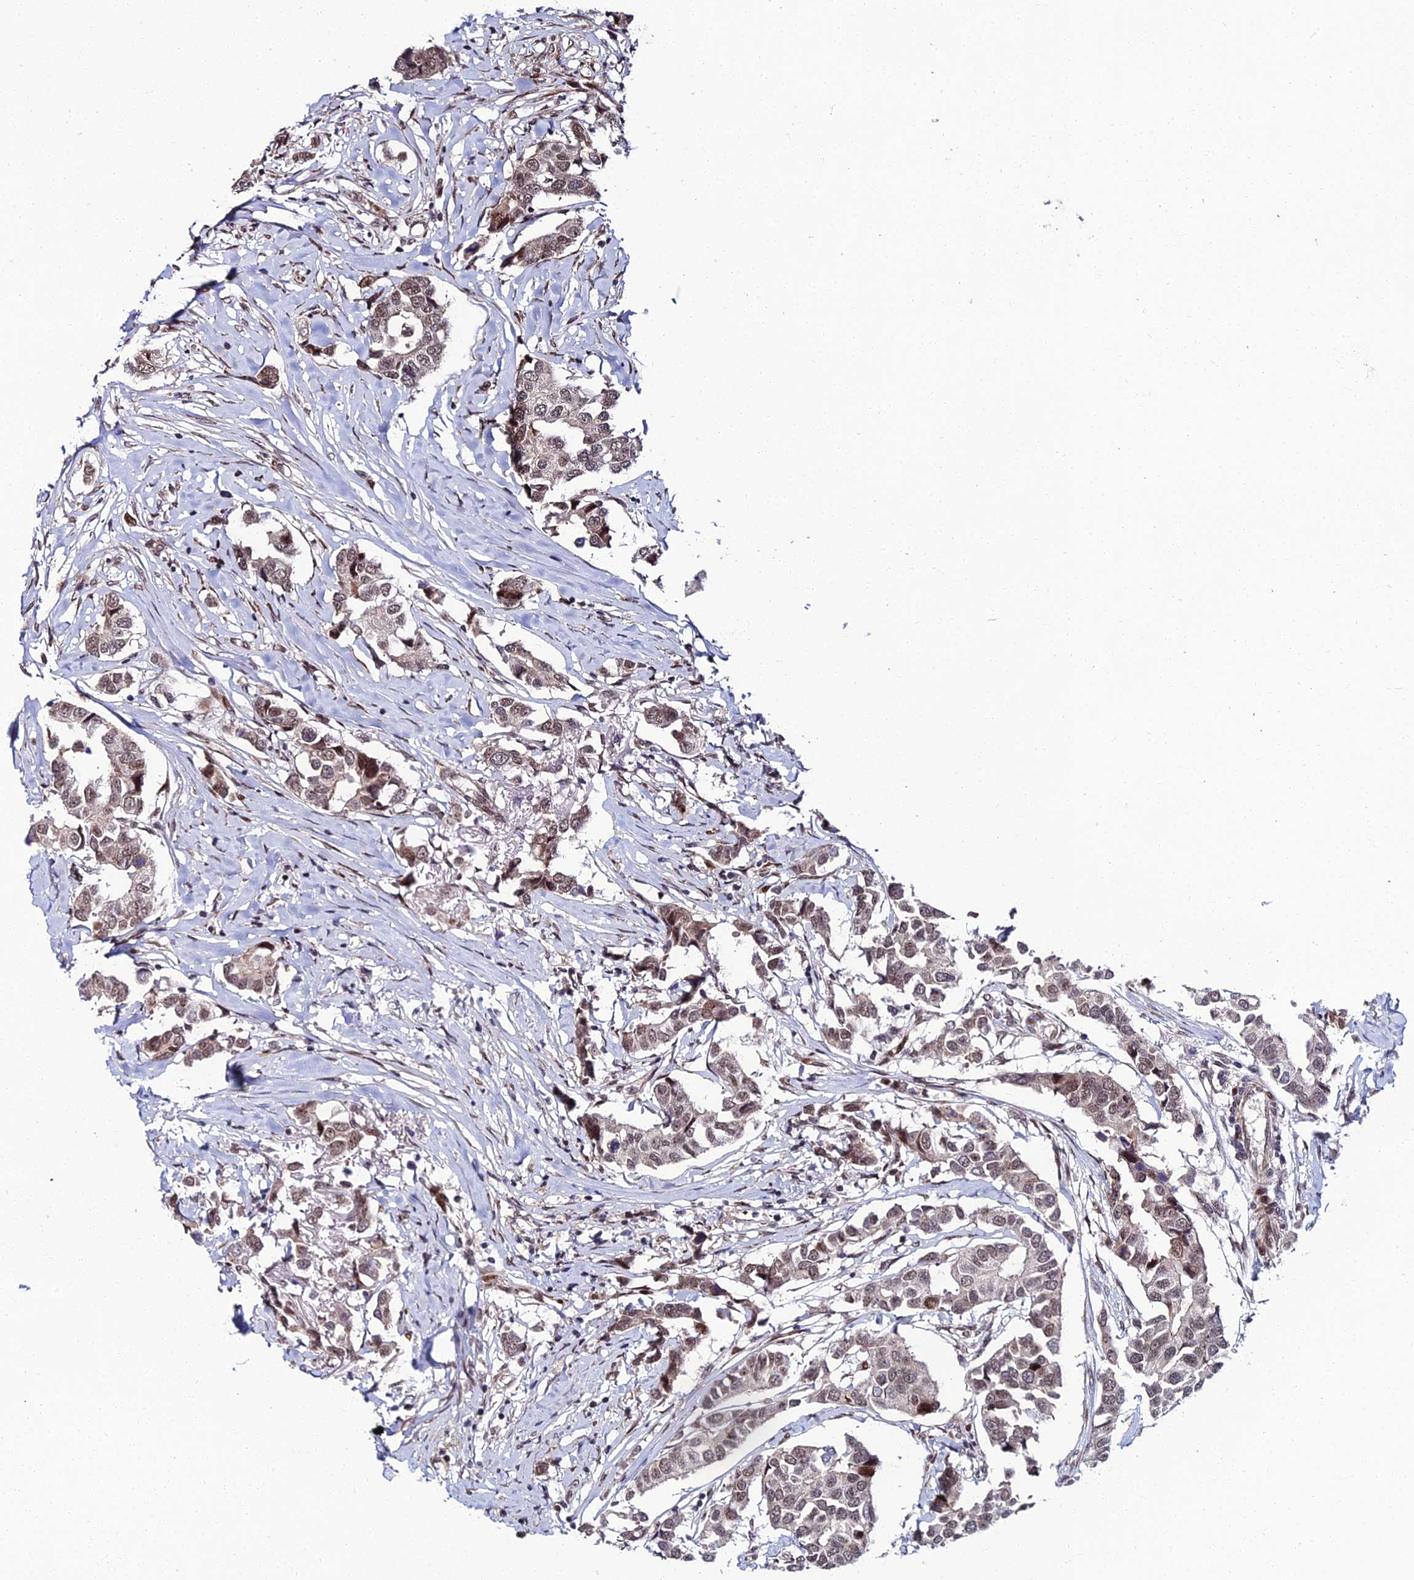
{"staining": {"intensity": "moderate", "quantity": ">75%", "location": "nuclear"}, "tissue": "breast cancer", "cell_type": "Tumor cells", "image_type": "cancer", "snomed": [{"axis": "morphology", "description": "Duct carcinoma"}, {"axis": "topography", "description": "Breast"}], "caption": "IHC of breast infiltrating ductal carcinoma displays medium levels of moderate nuclear positivity in about >75% of tumor cells.", "gene": "ZNF668", "patient": {"sex": "female", "age": 80}}